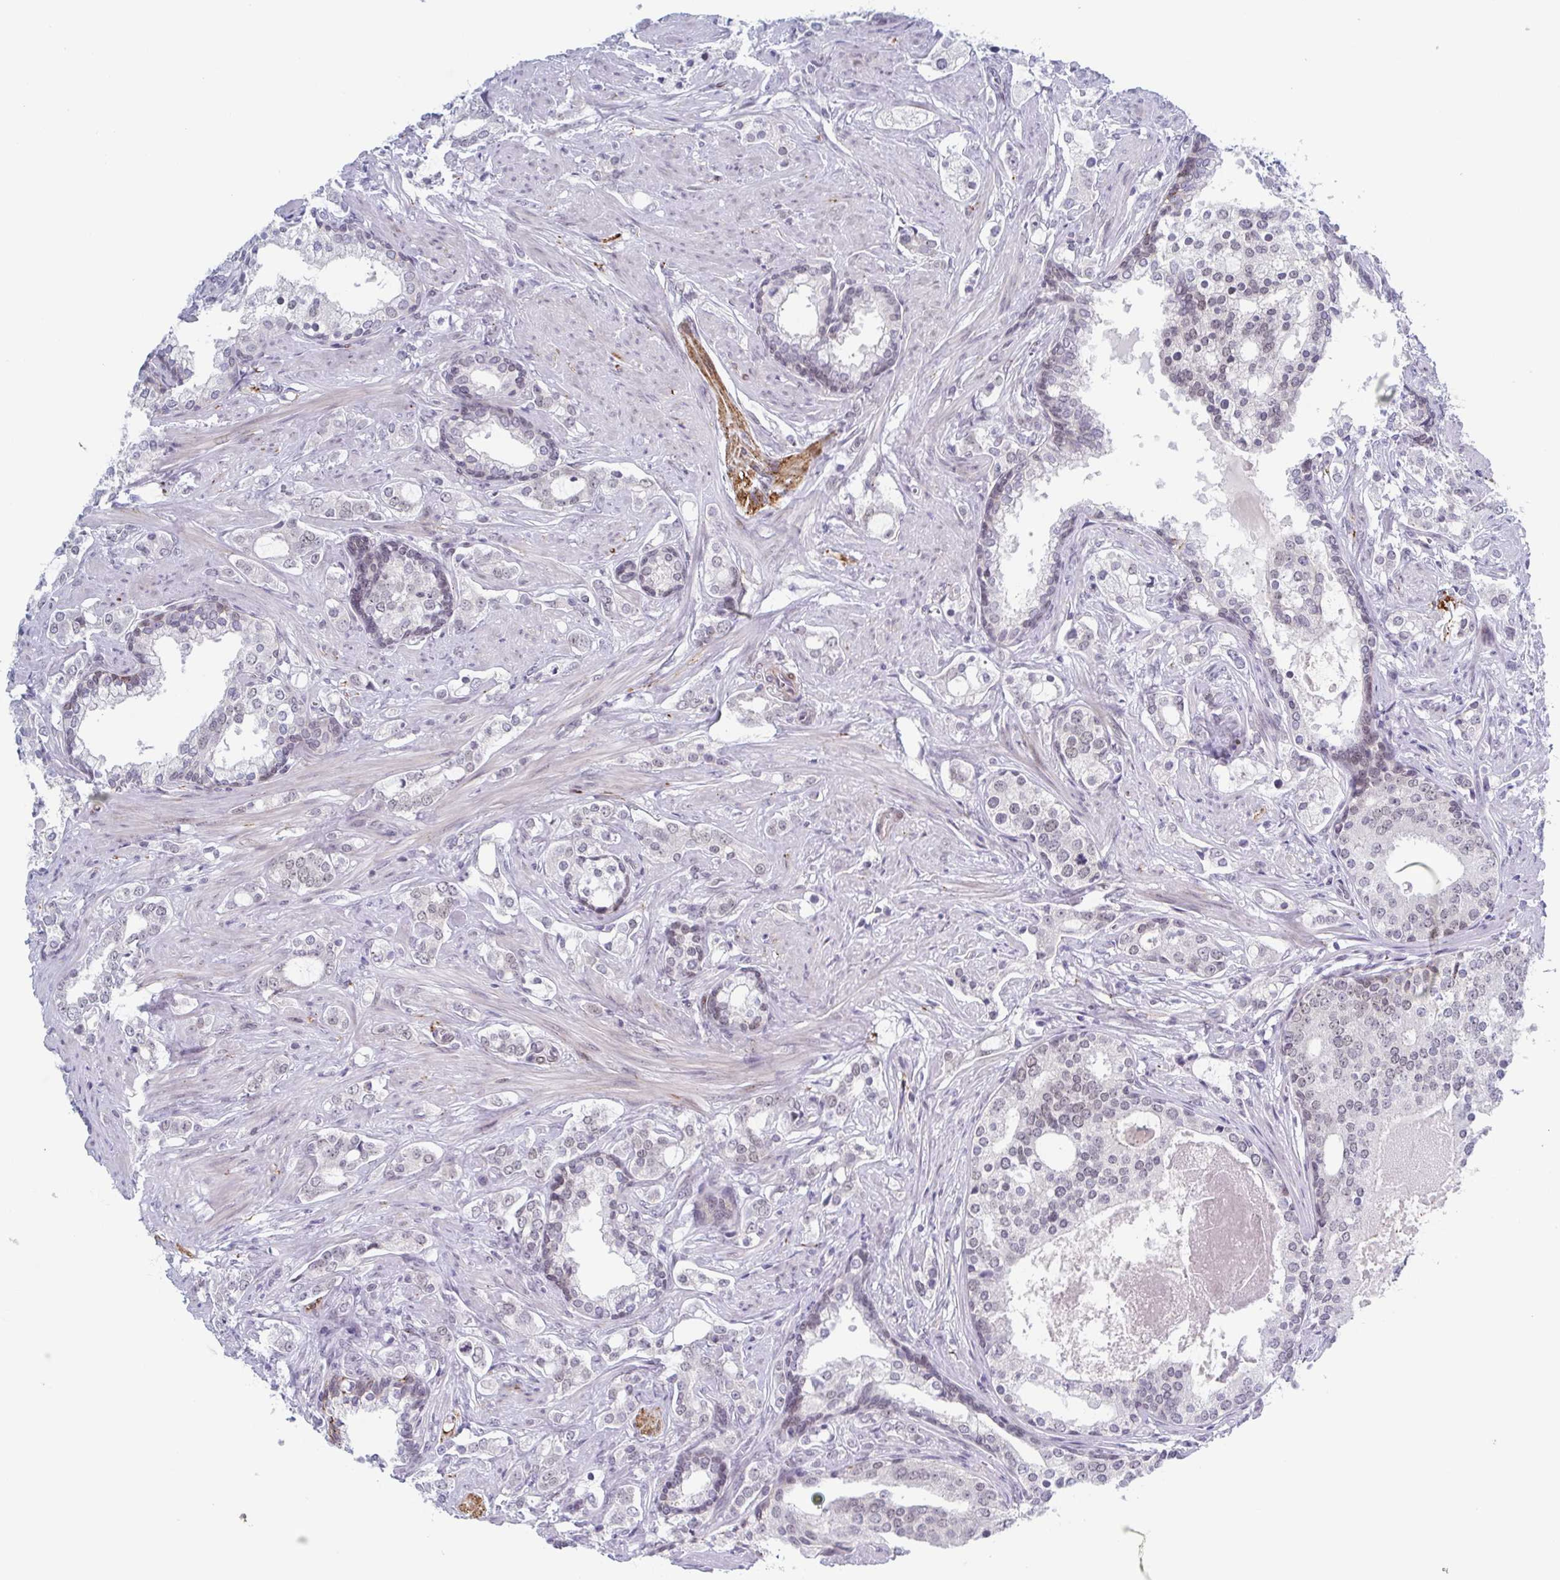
{"staining": {"intensity": "negative", "quantity": "none", "location": "none"}, "tissue": "prostate cancer", "cell_type": "Tumor cells", "image_type": "cancer", "snomed": [{"axis": "morphology", "description": "Adenocarcinoma, Medium grade"}, {"axis": "topography", "description": "Prostate"}], "caption": "Immunohistochemical staining of human prostate adenocarcinoma (medium-grade) demonstrates no significant staining in tumor cells.", "gene": "ZFP64", "patient": {"sex": "male", "age": 57}}